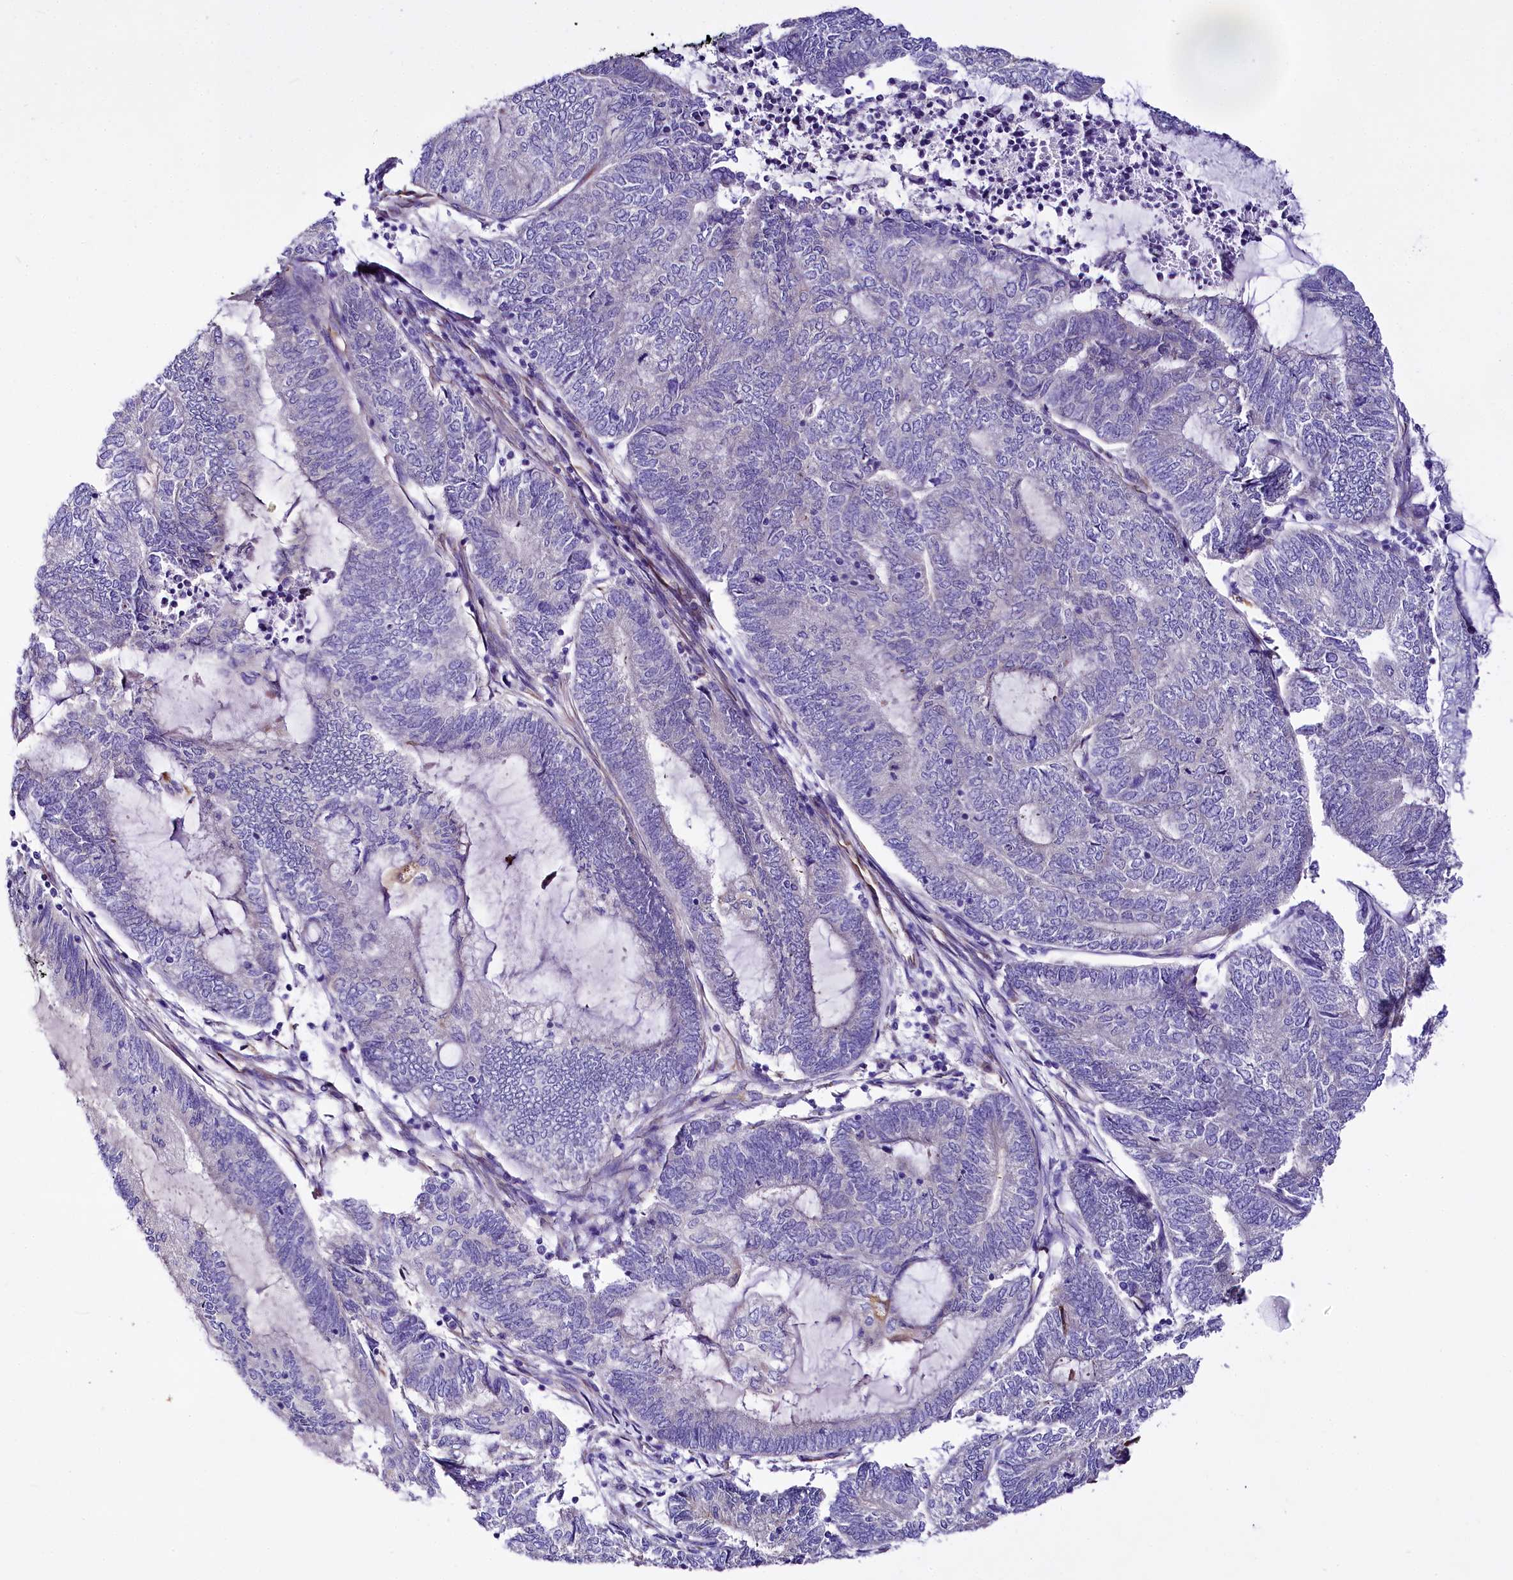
{"staining": {"intensity": "negative", "quantity": "none", "location": "none"}, "tissue": "endometrial cancer", "cell_type": "Tumor cells", "image_type": "cancer", "snomed": [{"axis": "morphology", "description": "Adenocarcinoma, NOS"}, {"axis": "topography", "description": "Uterus"}, {"axis": "topography", "description": "Endometrium"}], "caption": "A photomicrograph of adenocarcinoma (endometrial) stained for a protein reveals no brown staining in tumor cells.", "gene": "A2ML1", "patient": {"sex": "female", "age": 70}}